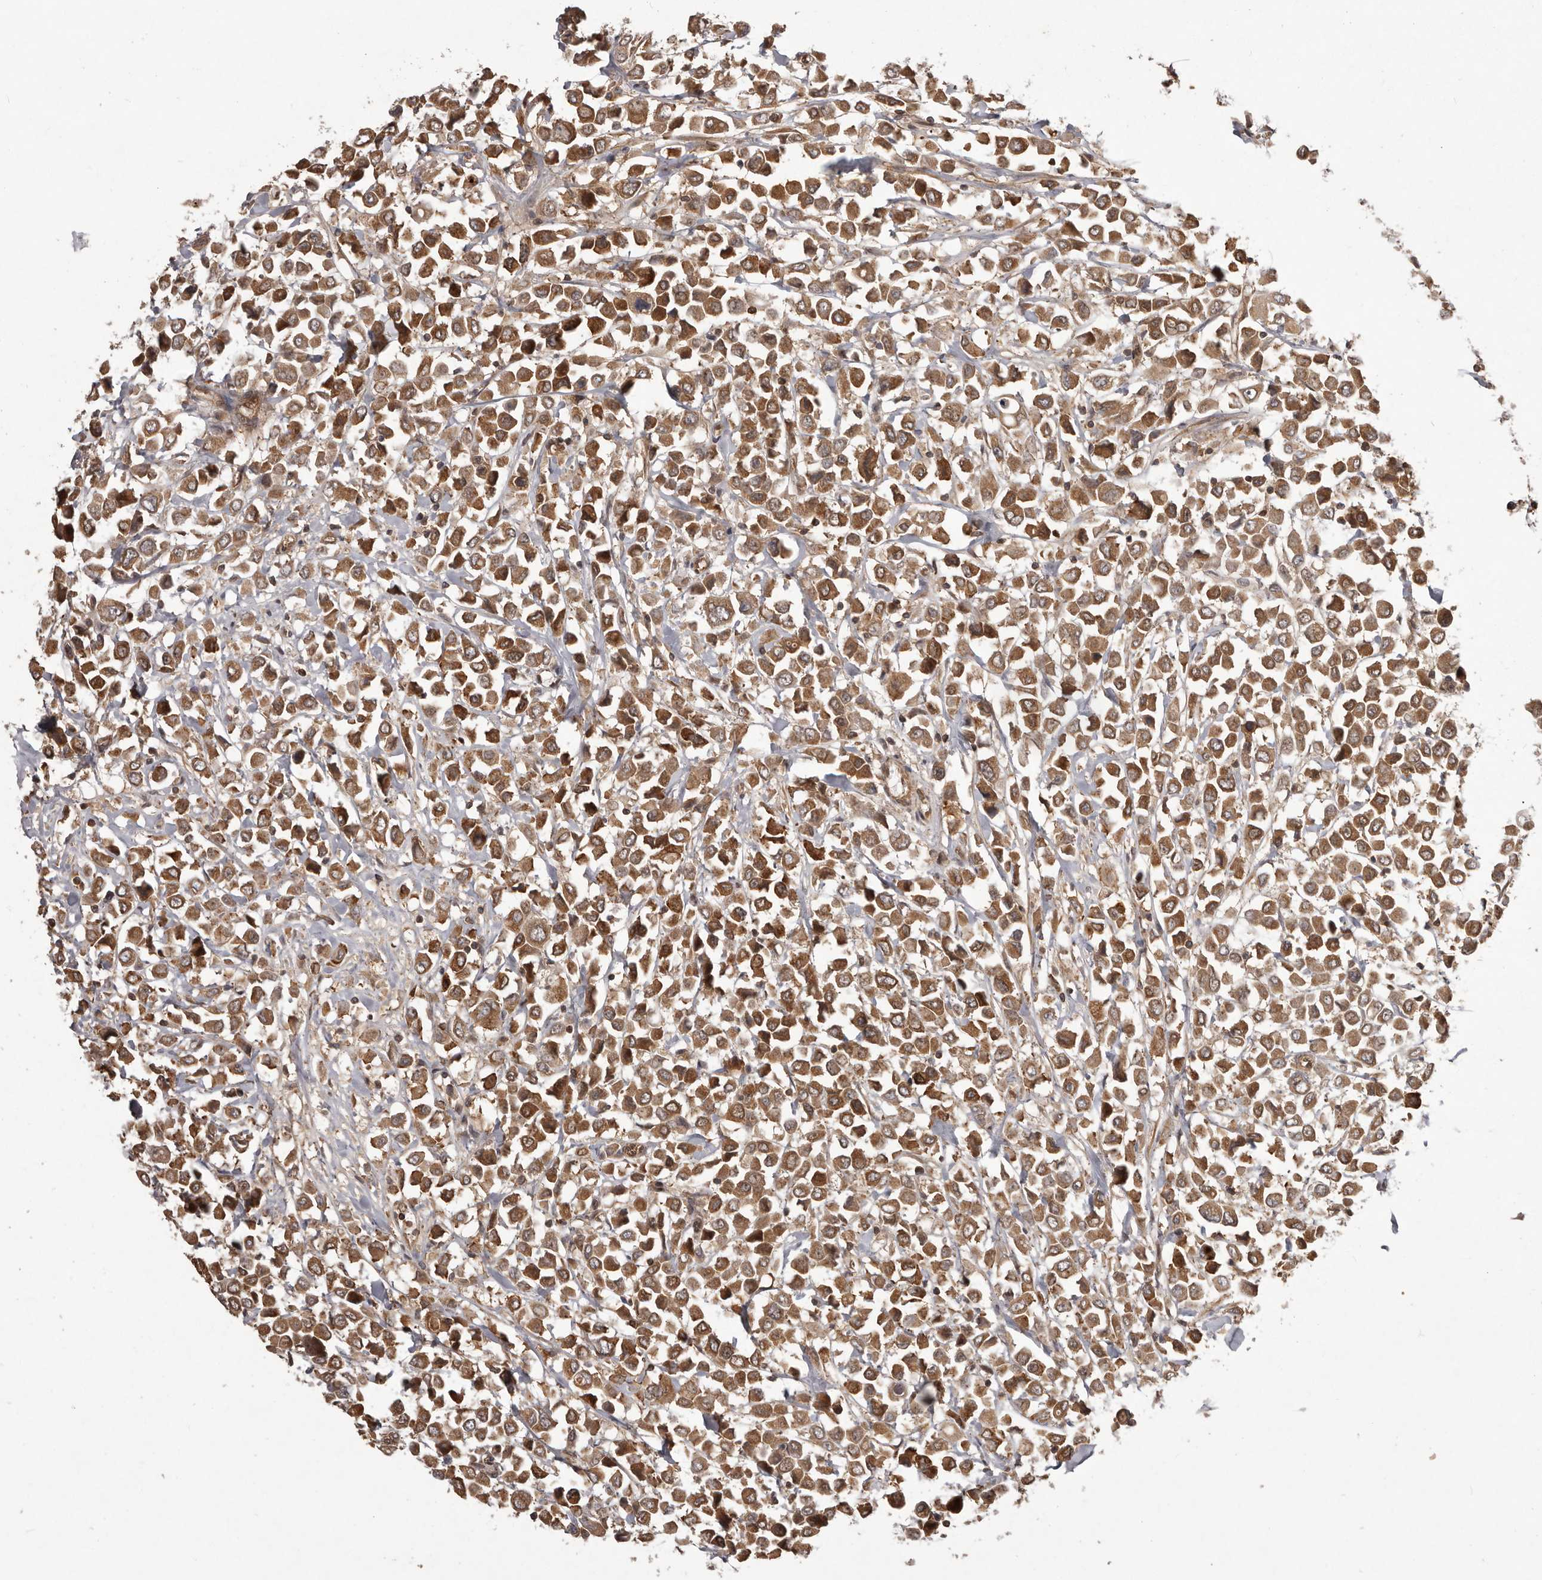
{"staining": {"intensity": "moderate", "quantity": ">75%", "location": "cytoplasmic/membranous"}, "tissue": "breast cancer", "cell_type": "Tumor cells", "image_type": "cancer", "snomed": [{"axis": "morphology", "description": "Duct carcinoma"}, {"axis": "topography", "description": "Breast"}], "caption": "Infiltrating ductal carcinoma (breast) stained with a protein marker exhibits moderate staining in tumor cells.", "gene": "NFKBIA", "patient": {"sex": "female", "age": 61}}